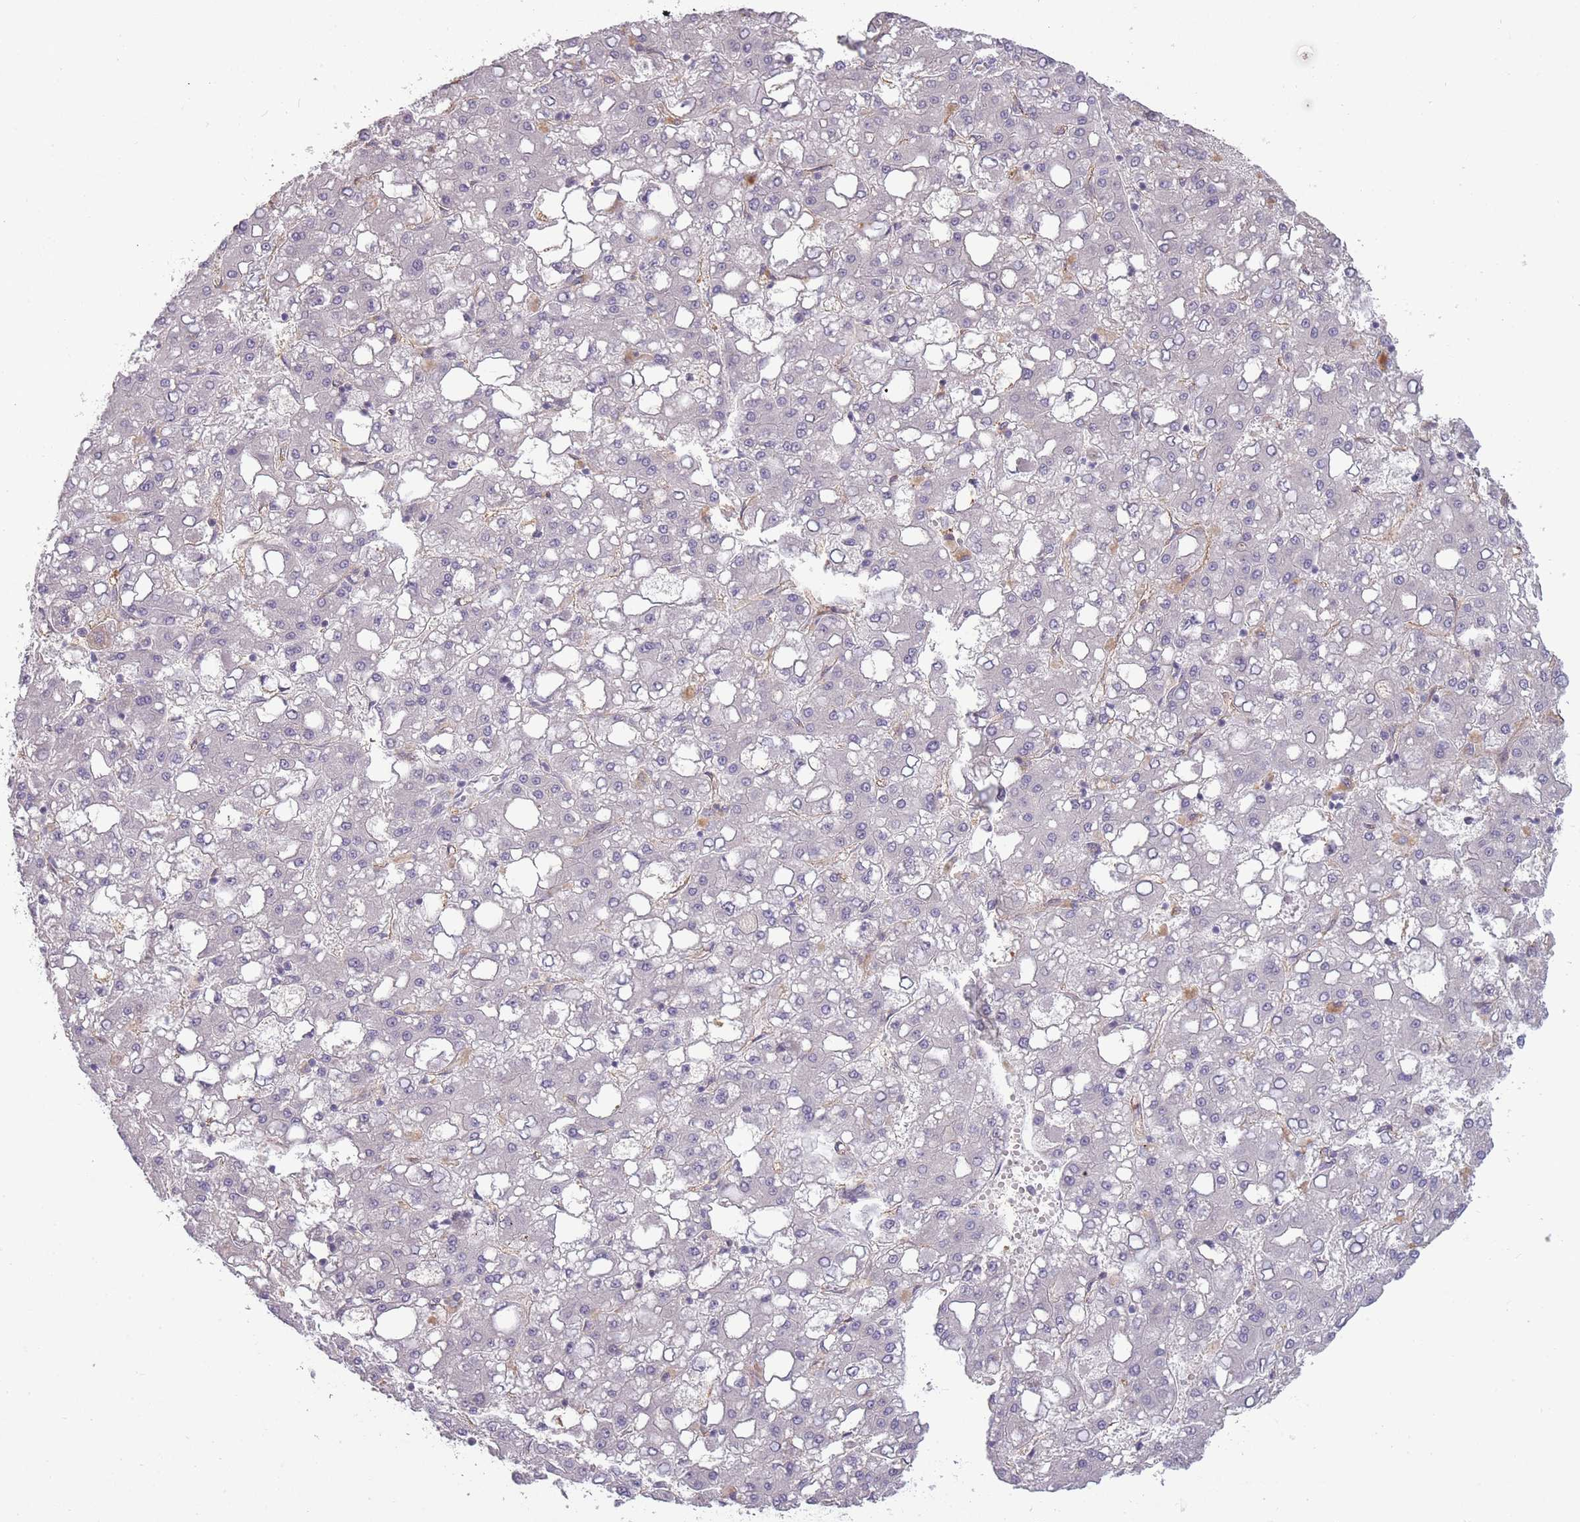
{"staining": {"intensity": "negative", "quantity": "none", "location": "none"}, "tissue": "liver cancer", "cell_type": "Tumor cells", "image_type": "cancer", "snomed": [{"axis": "morphology", "description": "Carcinoma, Hepatocellular, NOS"}, {"axis": "topography", "description": "Liver"}], "caption": "The IHC image has no significant positivity in tumor cells of liver cancer tissue. (DAB (3,3'-diaminobenzidine) immunohistochemistry (IHC), high magnification).", "gene": "SLC8A2", "patient": {"sex": "male", "age": 65}}